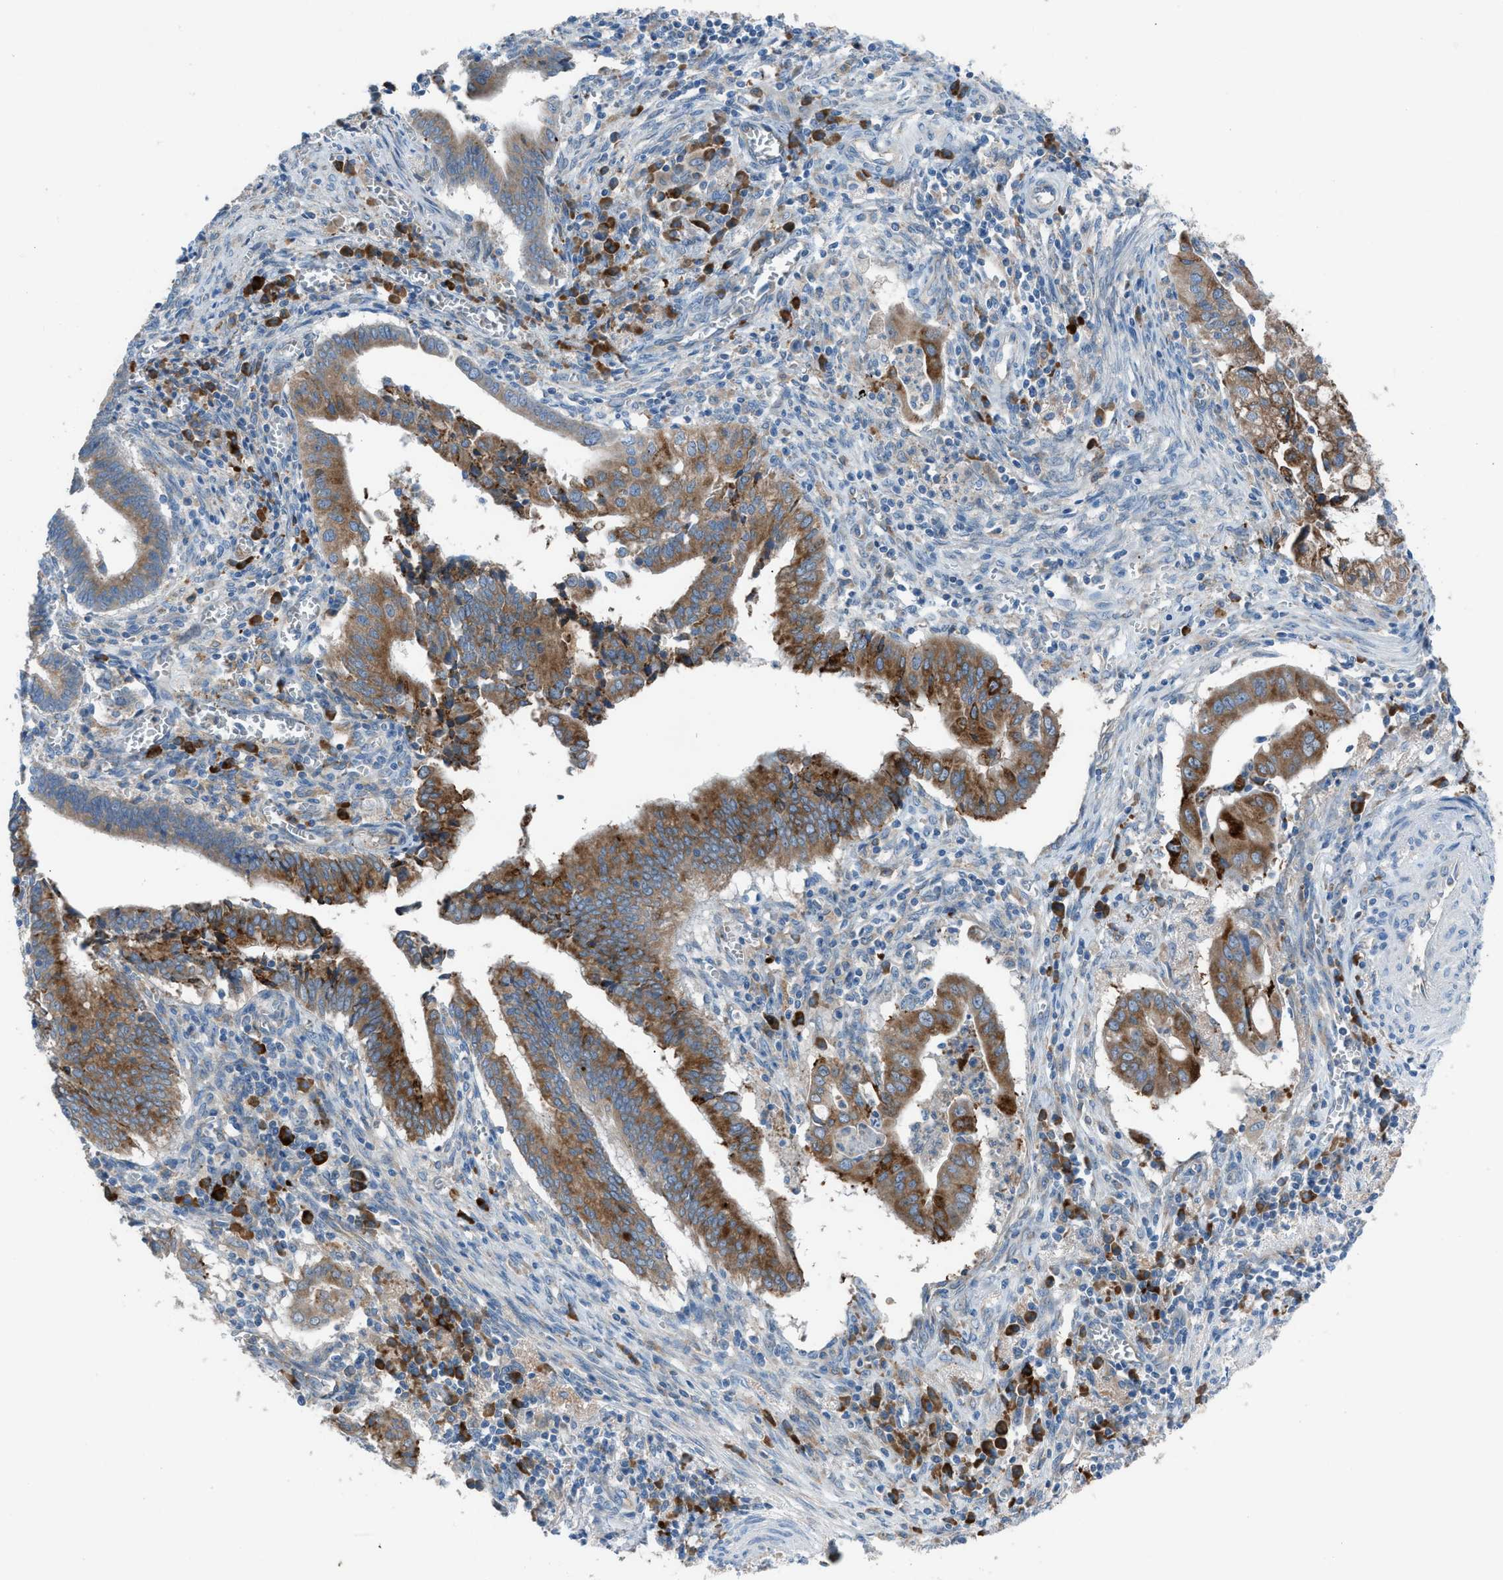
{"staining": {"intensity": "moderate", "quantity": ">75%", "location": "cytoplasmic/membranous"}, "tissue": "cervical cancer", "cell_type": "Tumor cells", "image_type": "cancer", "snomed": [{"axis": "morphology", "description": "Adenocarcinoma, NOS"}, {"axis": "topography", "description": "Cervix"}], "caption": "Protein staining of adenocarcinoma (cervical) tissue reveals moderate cytoplasmic/membranous staining in approximately >75% of tumor cells.", "gene": "HEG1", "patient": {"sex": "female", "age": 44}}